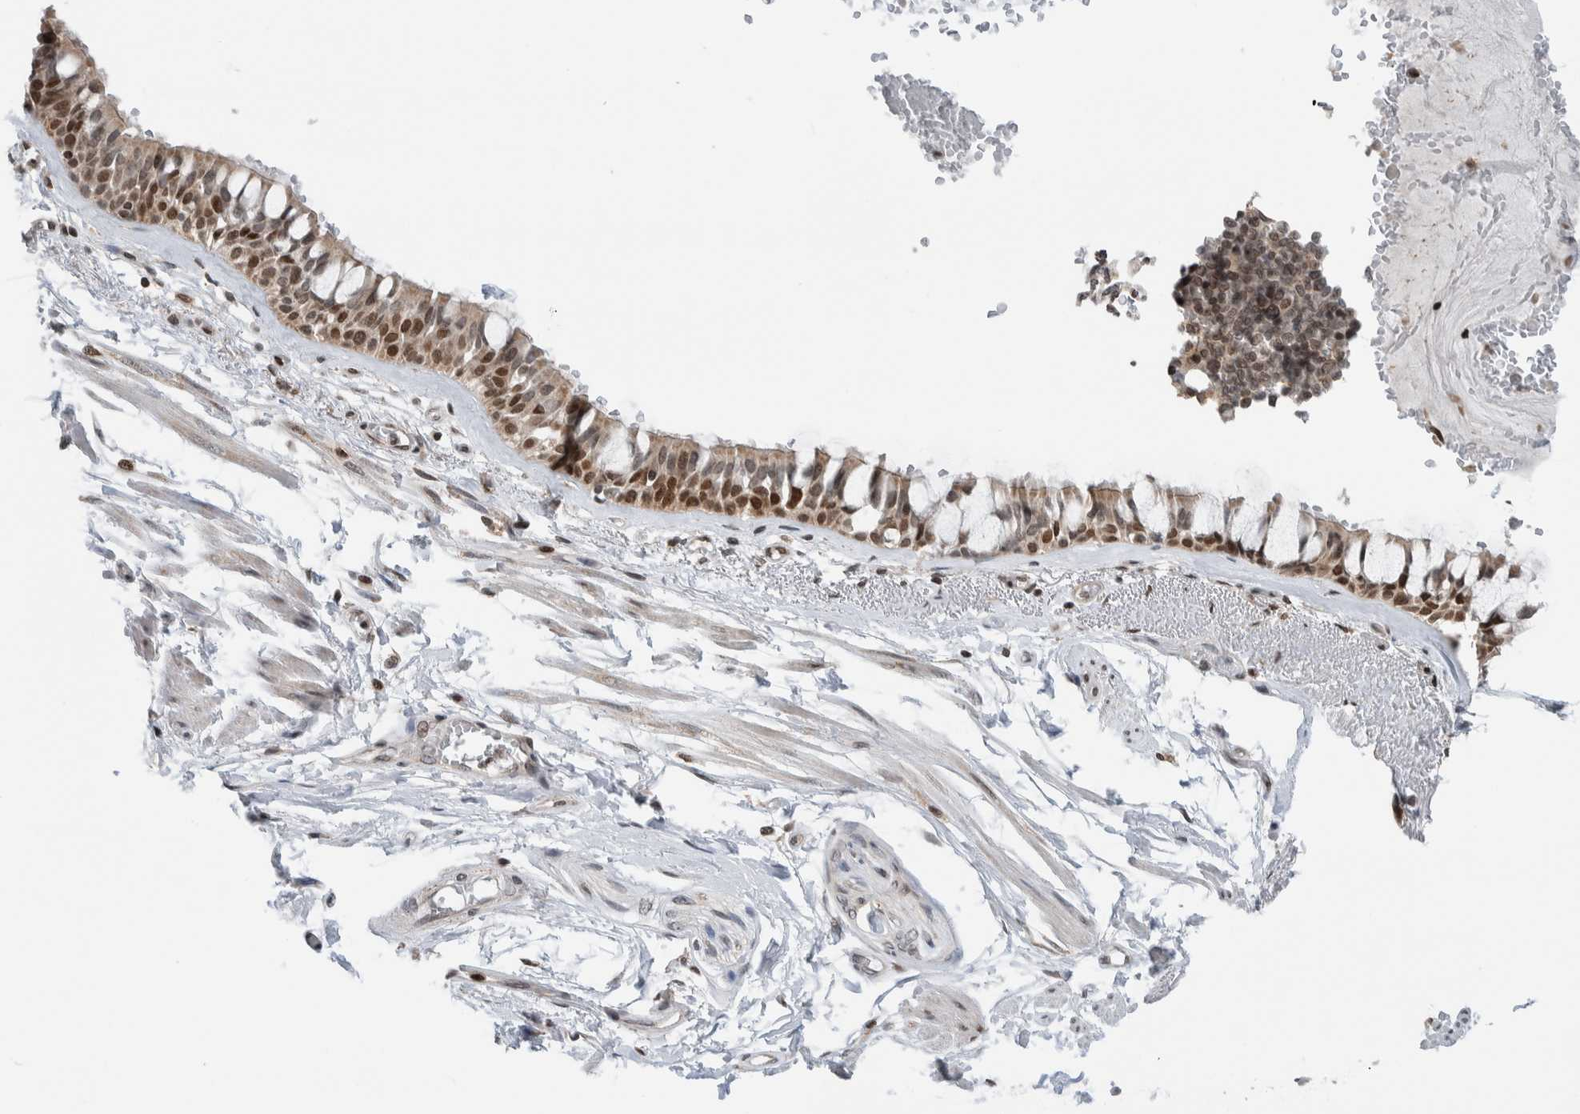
{"staining": {"intensity": "strong", "quantity": ">75%", "location": "cytoplasmic/membranous,nuclear"}, "tissue": "bronchus", "cell_type": "Respiratory epithelial cells", "image_type": "normal", "snomed": [{"axis": "morphology", "description": "Normal tissue, NOS"}, {"axis": "topography", "description": "Bronchus"}], "caption": "High-magnification brightfield microscopy of normal bronchus stained with DAB (brown) and counterstained with hematoxylin (blue). respiratory epithelial cells exhibit strong cytoplasmic/membranous,nuclear positivity is appreciated in about>75% of cells. (Brightfield microscopy of DAB IHC at high magnification).", "gene": "NPLOC4", "patient": {"sex": "male", "age": 66}}